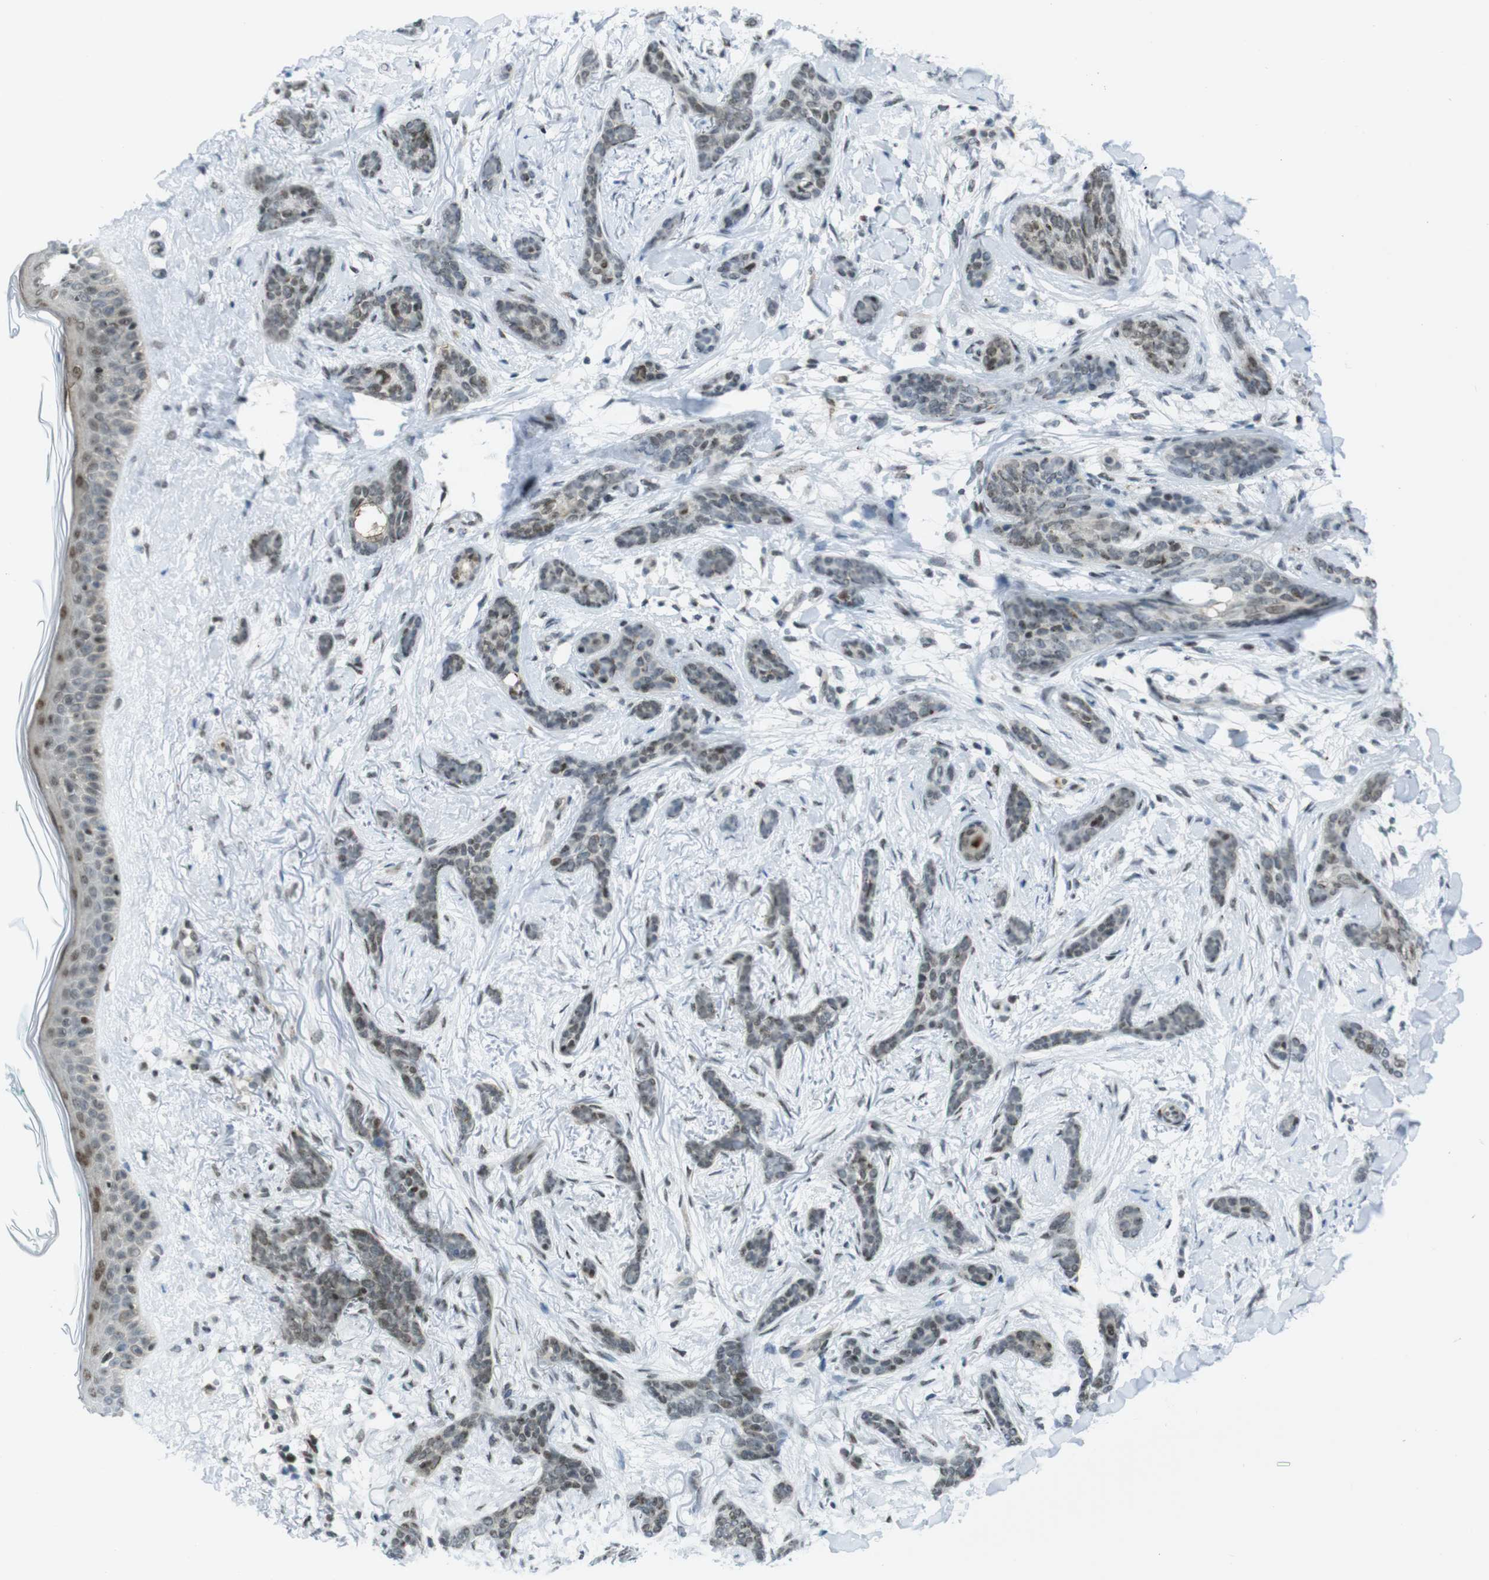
{"staining": {"intensity": "weak", "quantity": ">75%", "location": "nuclear"}, "tissue": "skin cancer", "cell_type": "Tumor cells", "image_type": "cancer", "snomed": [{"axis": "morphology", "description": "Basal cell carcinoma"}, {"axis": "morphology", "description": "Adnexal tumor, benign"}, {"axis": "topography", "description": "Skin"}], "caption": "DAB (3,3'-diaminobenzidine) immunohistochemical staining of human skin cancer (basal cell carcinoma) exhibits weak nuclear protein staining in approximately >75% of tumor cells. (DAB IHC, brown staining for protein, blue staining for nuclei).", "gene": "UBB", "patient": {"sex": "female", "age": 42}}